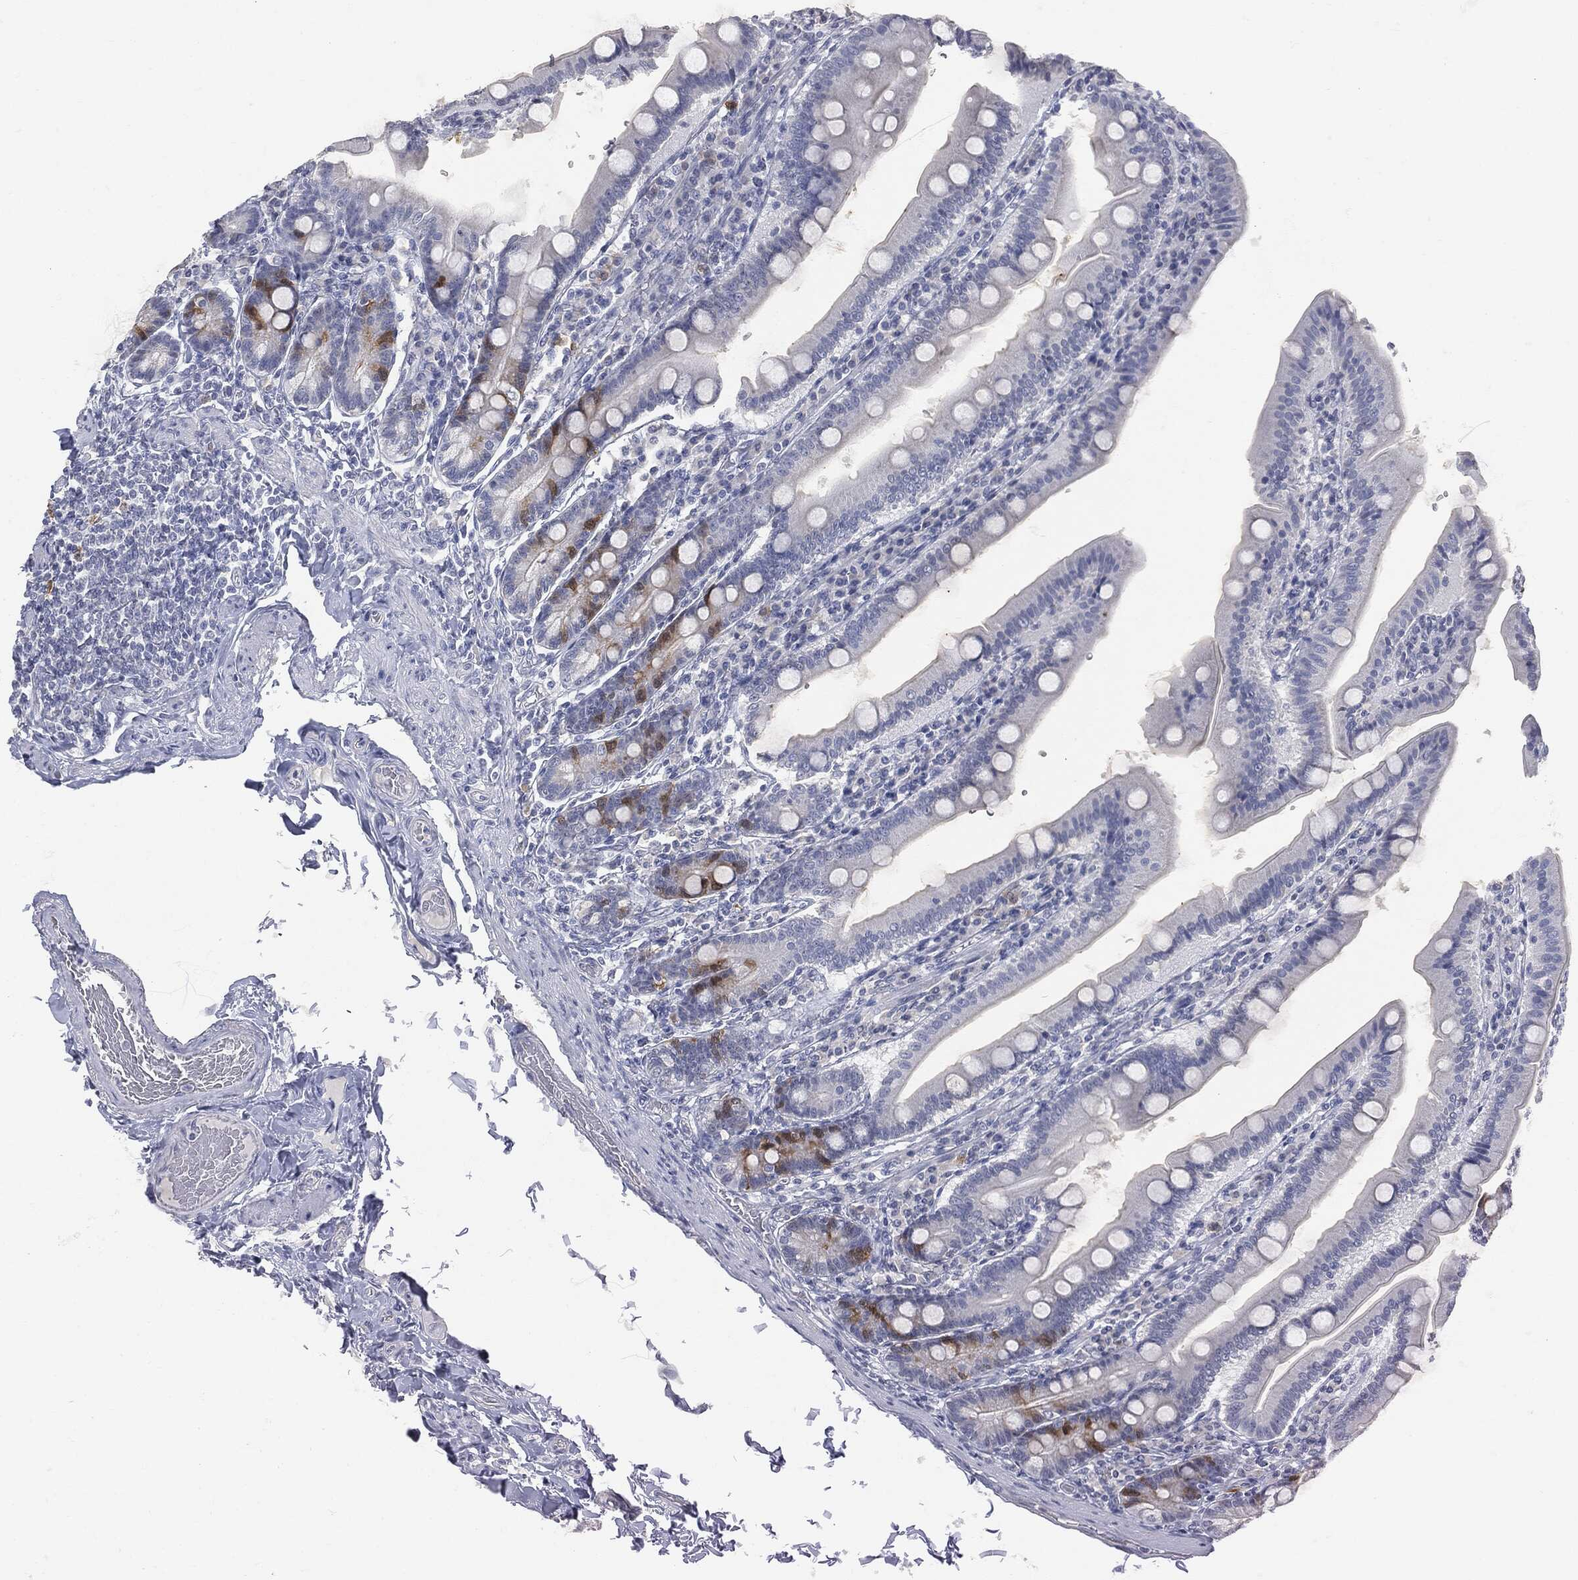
{"staining": {"intensity": "strong", "quantity": "<25%", "location": "cytoplasmic/membranous"}, "tissue": "small intestine", "cell_type": "Glandular cells", "image_type": "normal", "snomed": [{"axis": "morphology", "description": "Normal tissue, NOS"}, {"axis": "topography", "description": "Small intestine"}], "caption": "Immunohistochemical staining of normal human small intestine exhibits strong cytoplasmic/membranous protein positivity in approximately <25% of glandular cells. (DAB (3,3'-diaminobenzidine) IHC, brown staining for protein, blue staining for nuclei).", "gene": "UBE2C", "patient": {"sex": "male", "age": 66}}